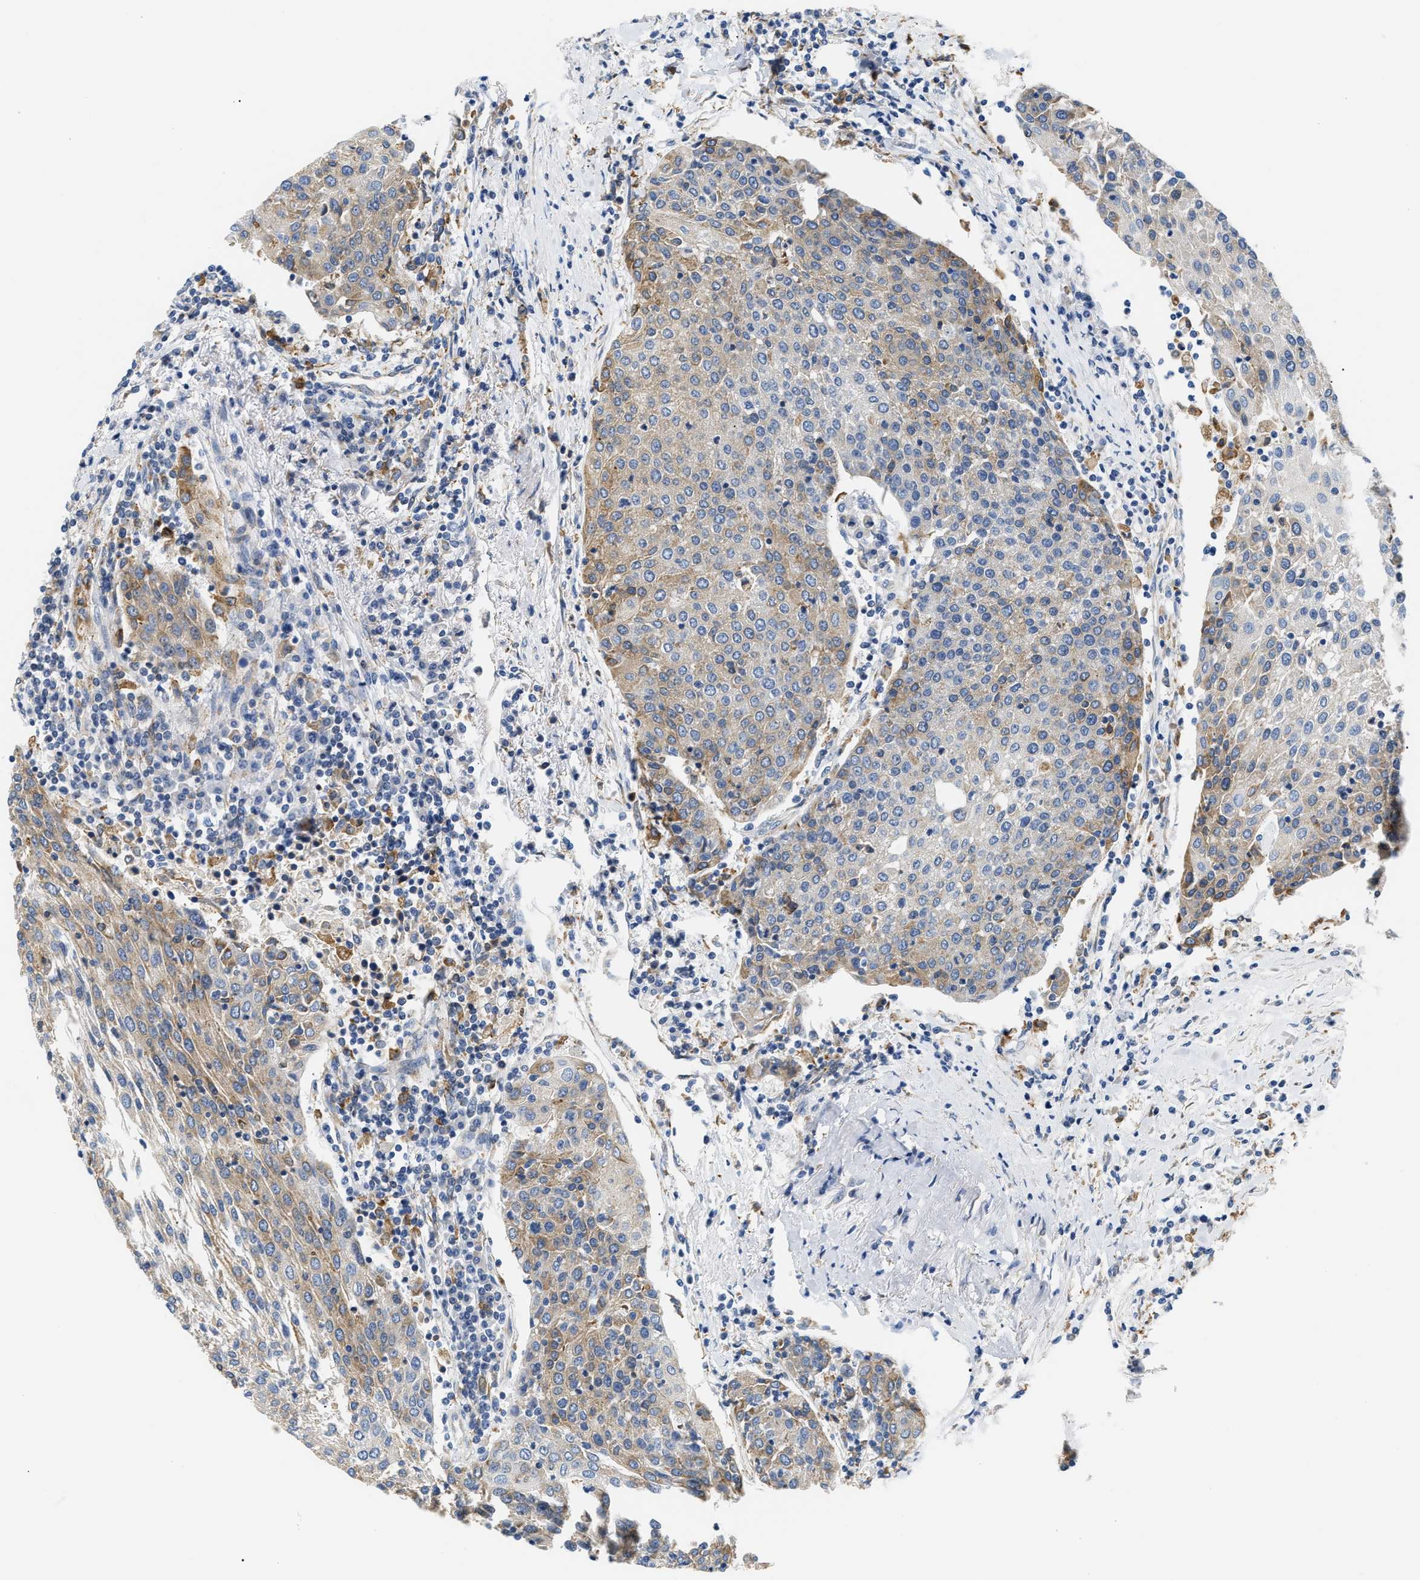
{"staining": {"intensity": "weak", "quantity": "<25%", "location": "cytoplasmic/membranous"}, "tissue": "urothelial cancer", "cell_type": "Tumor cells", "image_type": "cancer", "snomed": [{"axis": "morphology", "description": "Urothelial carcinoma, High grade"}, {"axis": "topography", "description": "Urinary bladder"}], "caption": "A high-resolution image shows immunohistochemistry (IHC) staining of urothelial cancer, which reveals no significant expression in tumor cells. (Brightfield microscopy of DAB immunohistochemistry (IHC) at high magnification).", "gene": "HDHD3", "patient": {"sex": "female", "age": 85}}